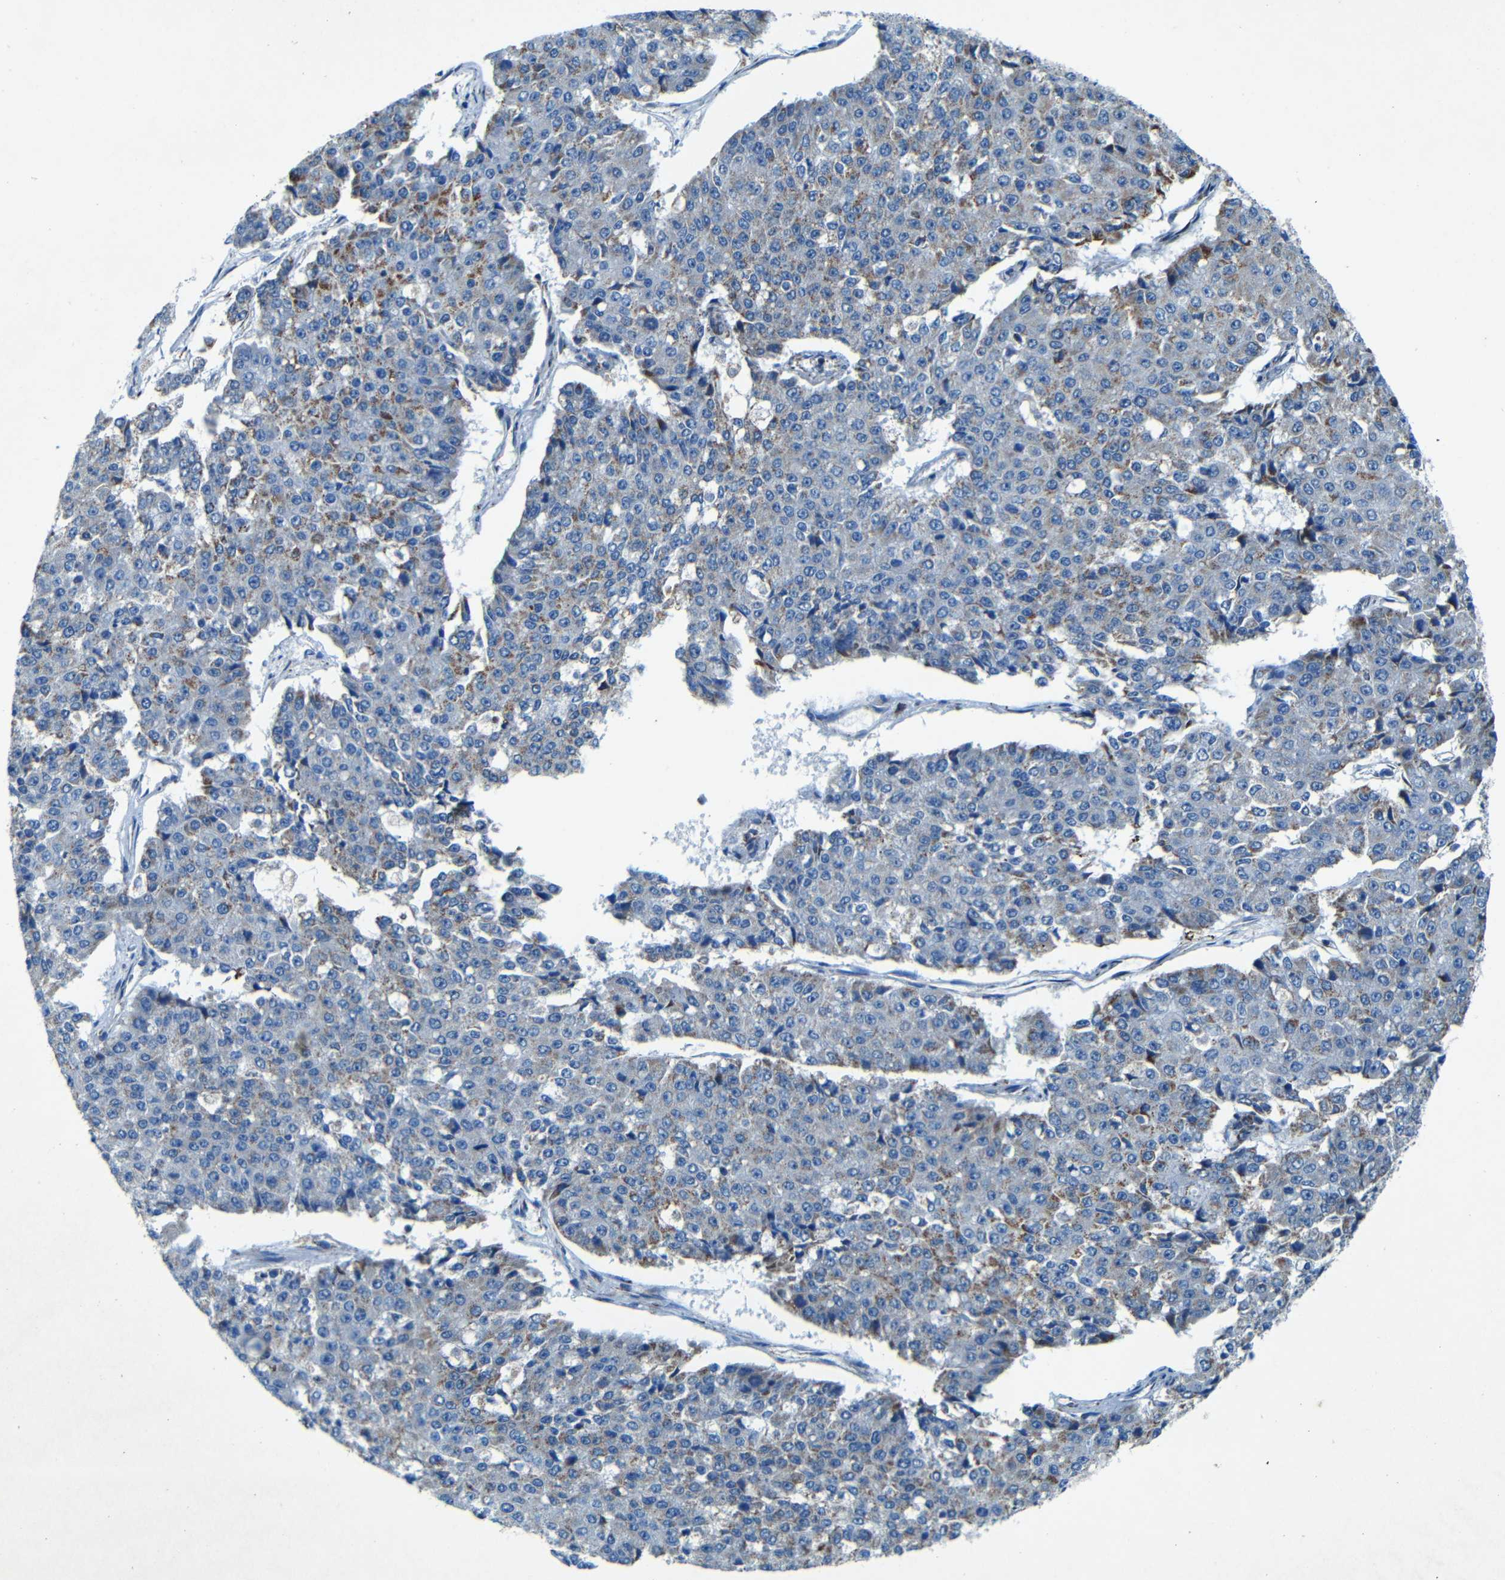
{"staining": {"intensity": "moderate", "quantity": "<25%", "location": "cytoplasmic/membranous"}, "tissue": "pancreatic cancer", "cell_type": "Tumor cells", "image_type": "cancer", "snomed": [{"axis": "morphology", "description": "Adenocarcinoma, NOS"}, {"axis": "topography", "description": "Pancreas"}], "caption": "High-magnification brightfield microscopy of pancreatic cancer stained with DAB (3,3'-diaminobenzidine) (brown) and counterstained with hematoxylin (blue). tumor cells exhibit moderate cytoplasmic/membranous positivity is appreciated in about<25% of cells.", "gene": "WSCD2", "patient": {"sex": "male", "age": 50}}